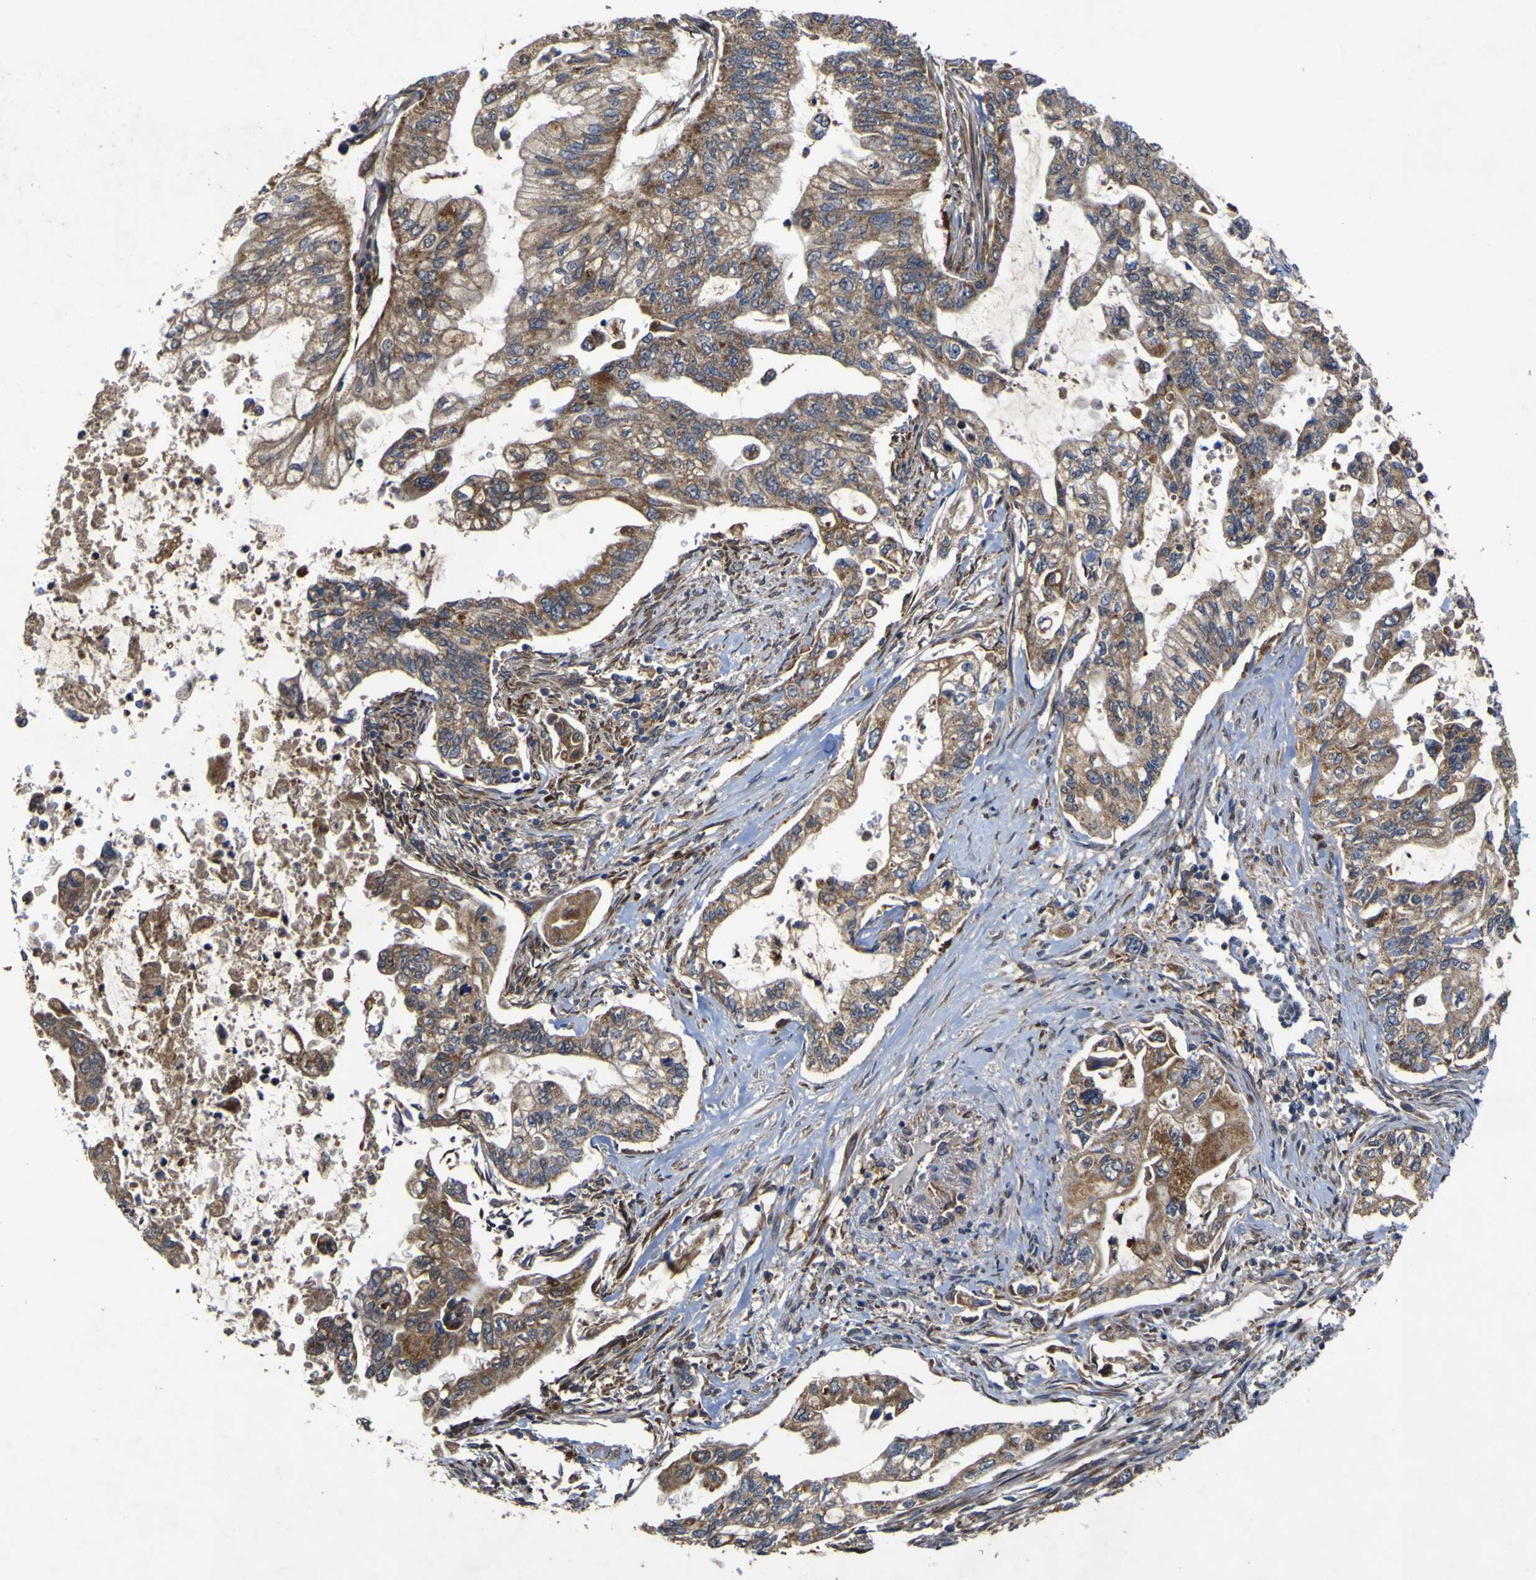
{"staining": {"intensity": "moderate", "quantity": ">75%", "location": "cytoplasmic/membranous"}, "tissue": "pancreatic cancer", "cell_type": "Tumor cells", "image_type": "cancer", "snomed": [{"axis": "morphology", "description": "Normal tissue, NOS"}, {"axis": "topography", "description": "Pancreas"}], "caption": "High-power microscopy captured an IHC histopathology image of pancreatic cancer, revealing moderate cytoplasmic/membranous staining in approximately >75% of tumor cells. The protein of interest is stained brown, and the nuclei are stained in blue (DAB IHC with brightfield microscopy, high magnification).", "gene": "IRAK2", "patient": {"sex": "male", "age": 42}}